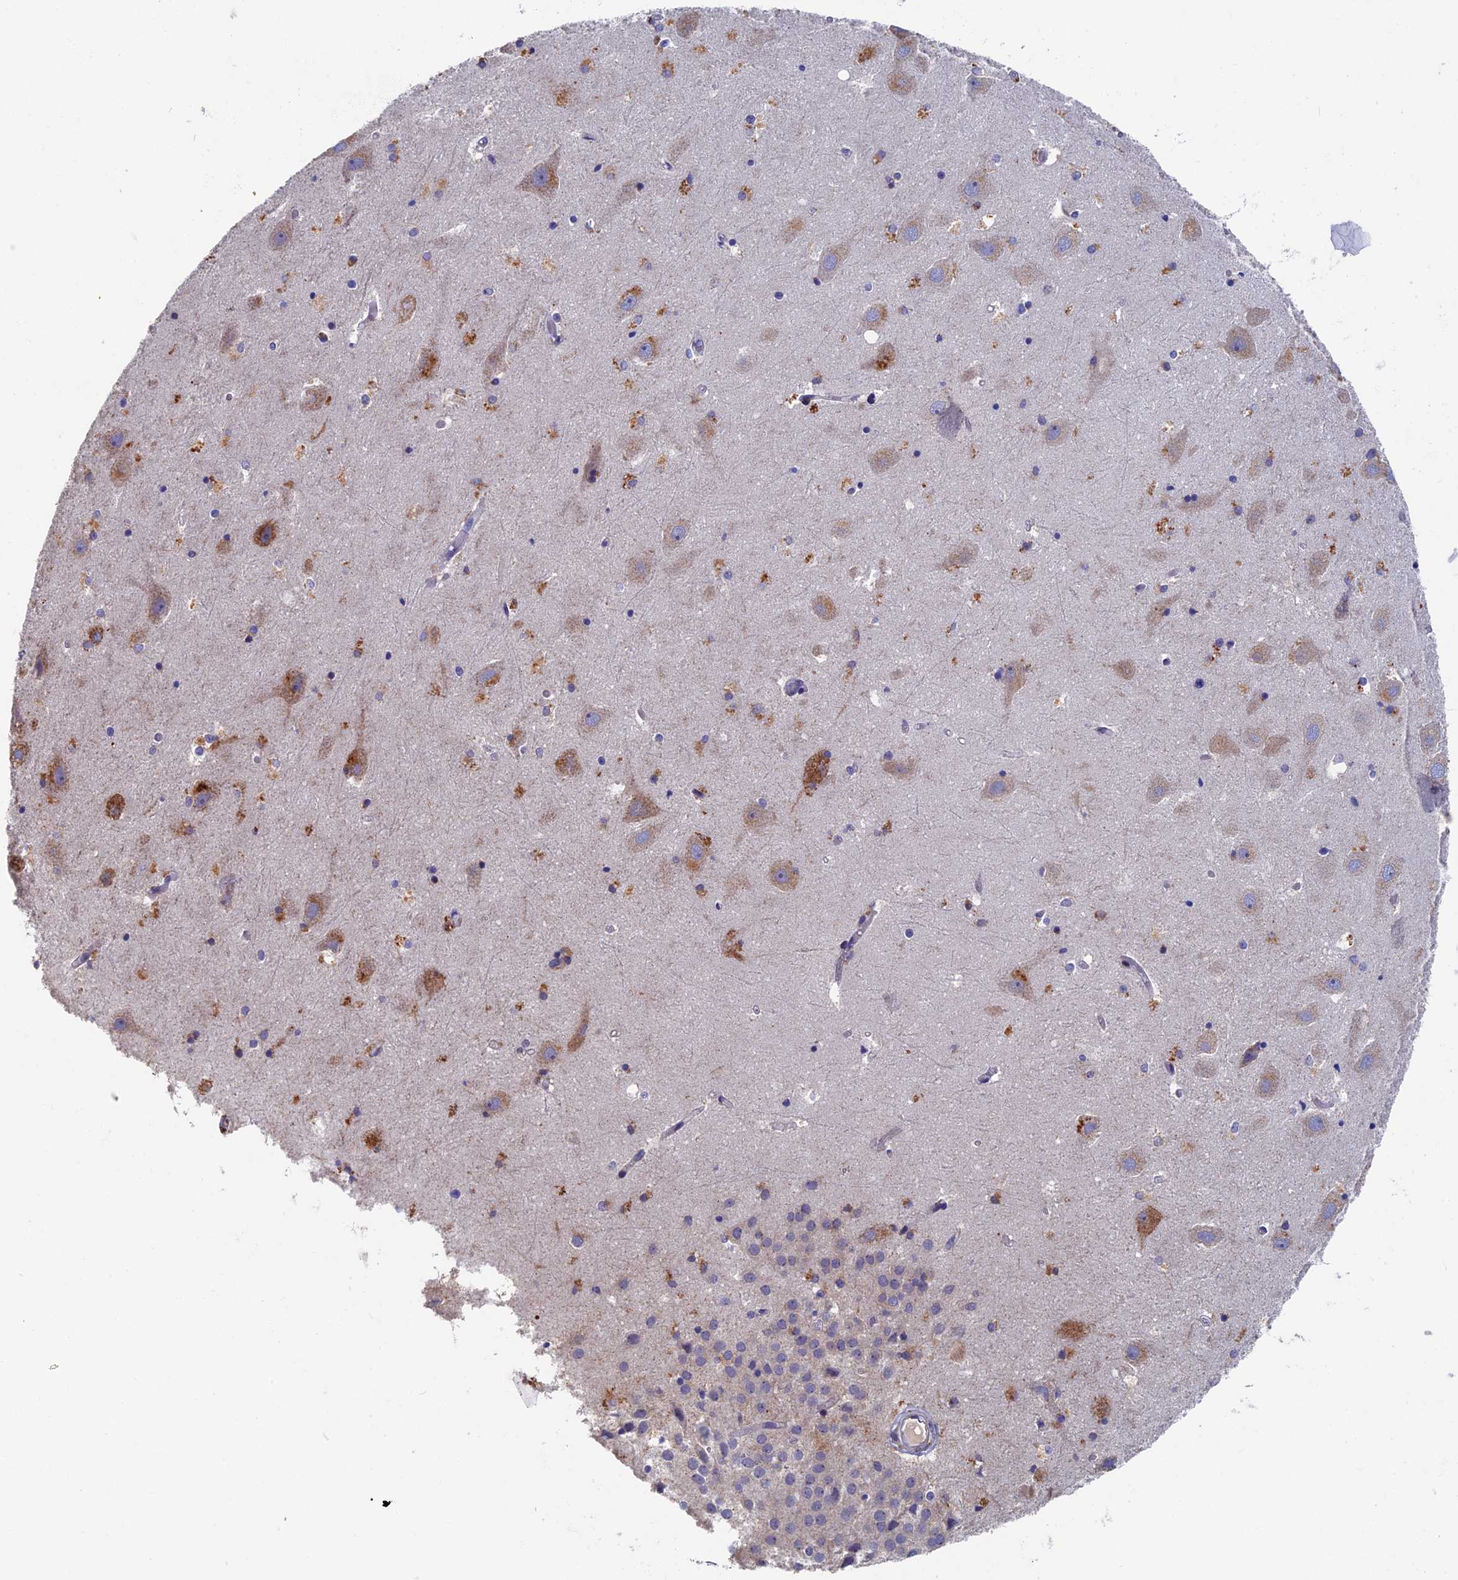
{"staining": {"intensity": "moderate", "quantity": "<25%", "location": "cytoplasmic/membranous"}, "tissue": "hippocampus", "cell_type": "Glial cells", "image_type": "normal", "snomed": [{"axis": "morphology", "description": "Normal tissue, NOS"}, {"axis": "topography", "description": "Hippocampus"}], "caption": "Glial cells reveal low levels of moderate cytoplasmic/membranous positivity in about <25% of cells in normal hippocampus. (DAB (3,3'-diaminobenzidine) = brown stain, brightfield microscopy at high magnification).", "gene": "OAT", "patient": {"sex": "female", "age": 52}}